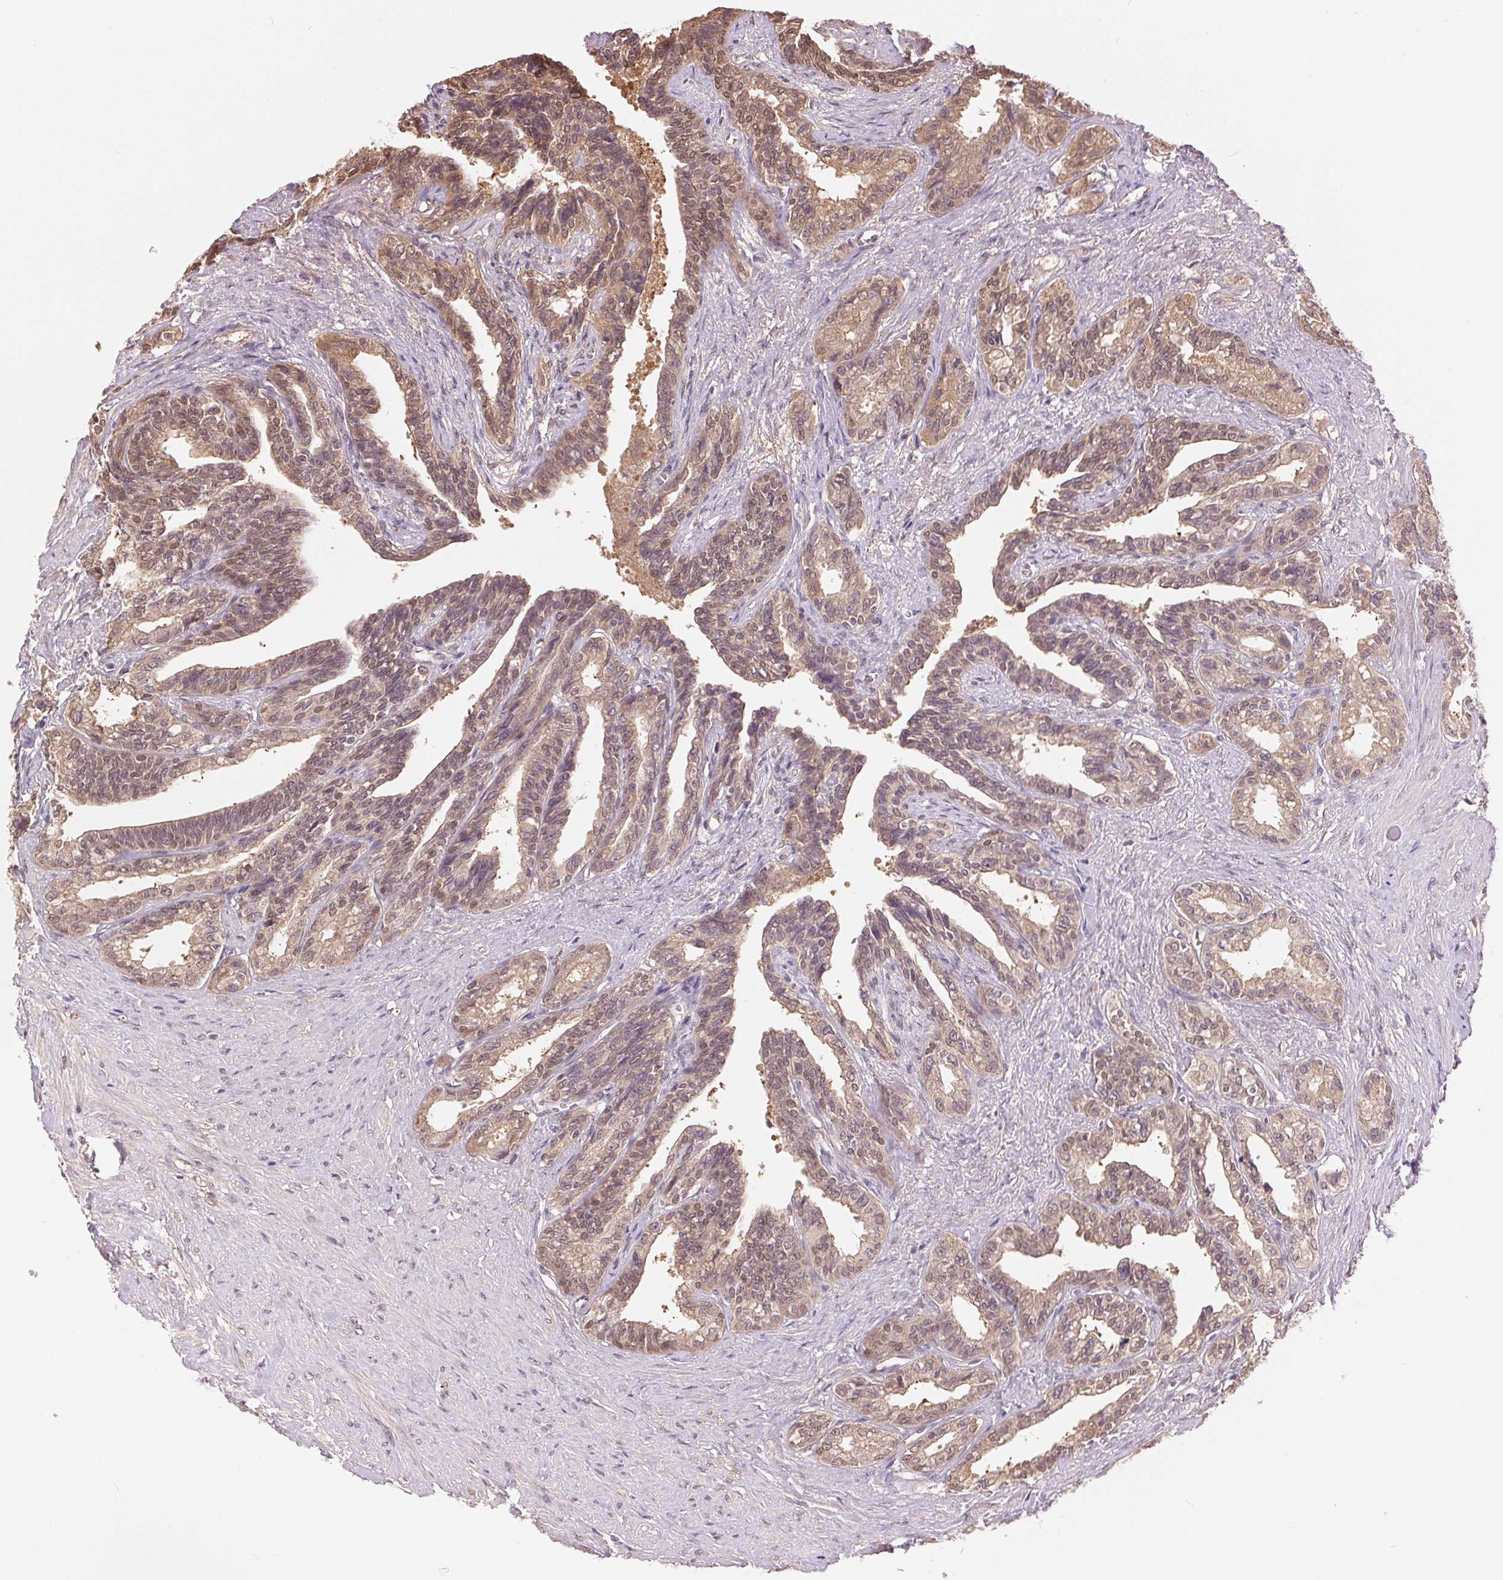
{"staining": {"intensity": "weak", "quantity": ">75%", "location": "cytoplasmic/membranous,nuclear"}, "tissue": "seminal vesicle", "cell_type": "Glandular cells", "image_type": "normal", "snomed": [{"axis": "morphology", "description": "Normal tissue, NOS"}, {"axis": "morphology", "description": "Urothelial carcinoma, NOS"}, {"axis": "topography", "description": "Urinary bladder"}, {"axis": "topography", "description": "Seminal veicle"}], "caption": "Glandular cells reveal low levels of weak cytoplasmic/membranous,nuclear positivity in approximately >75% of cells in benign seminal vesicle.", "gene": "TMEM273", "patient": {"sex": "male", "age": 76}}